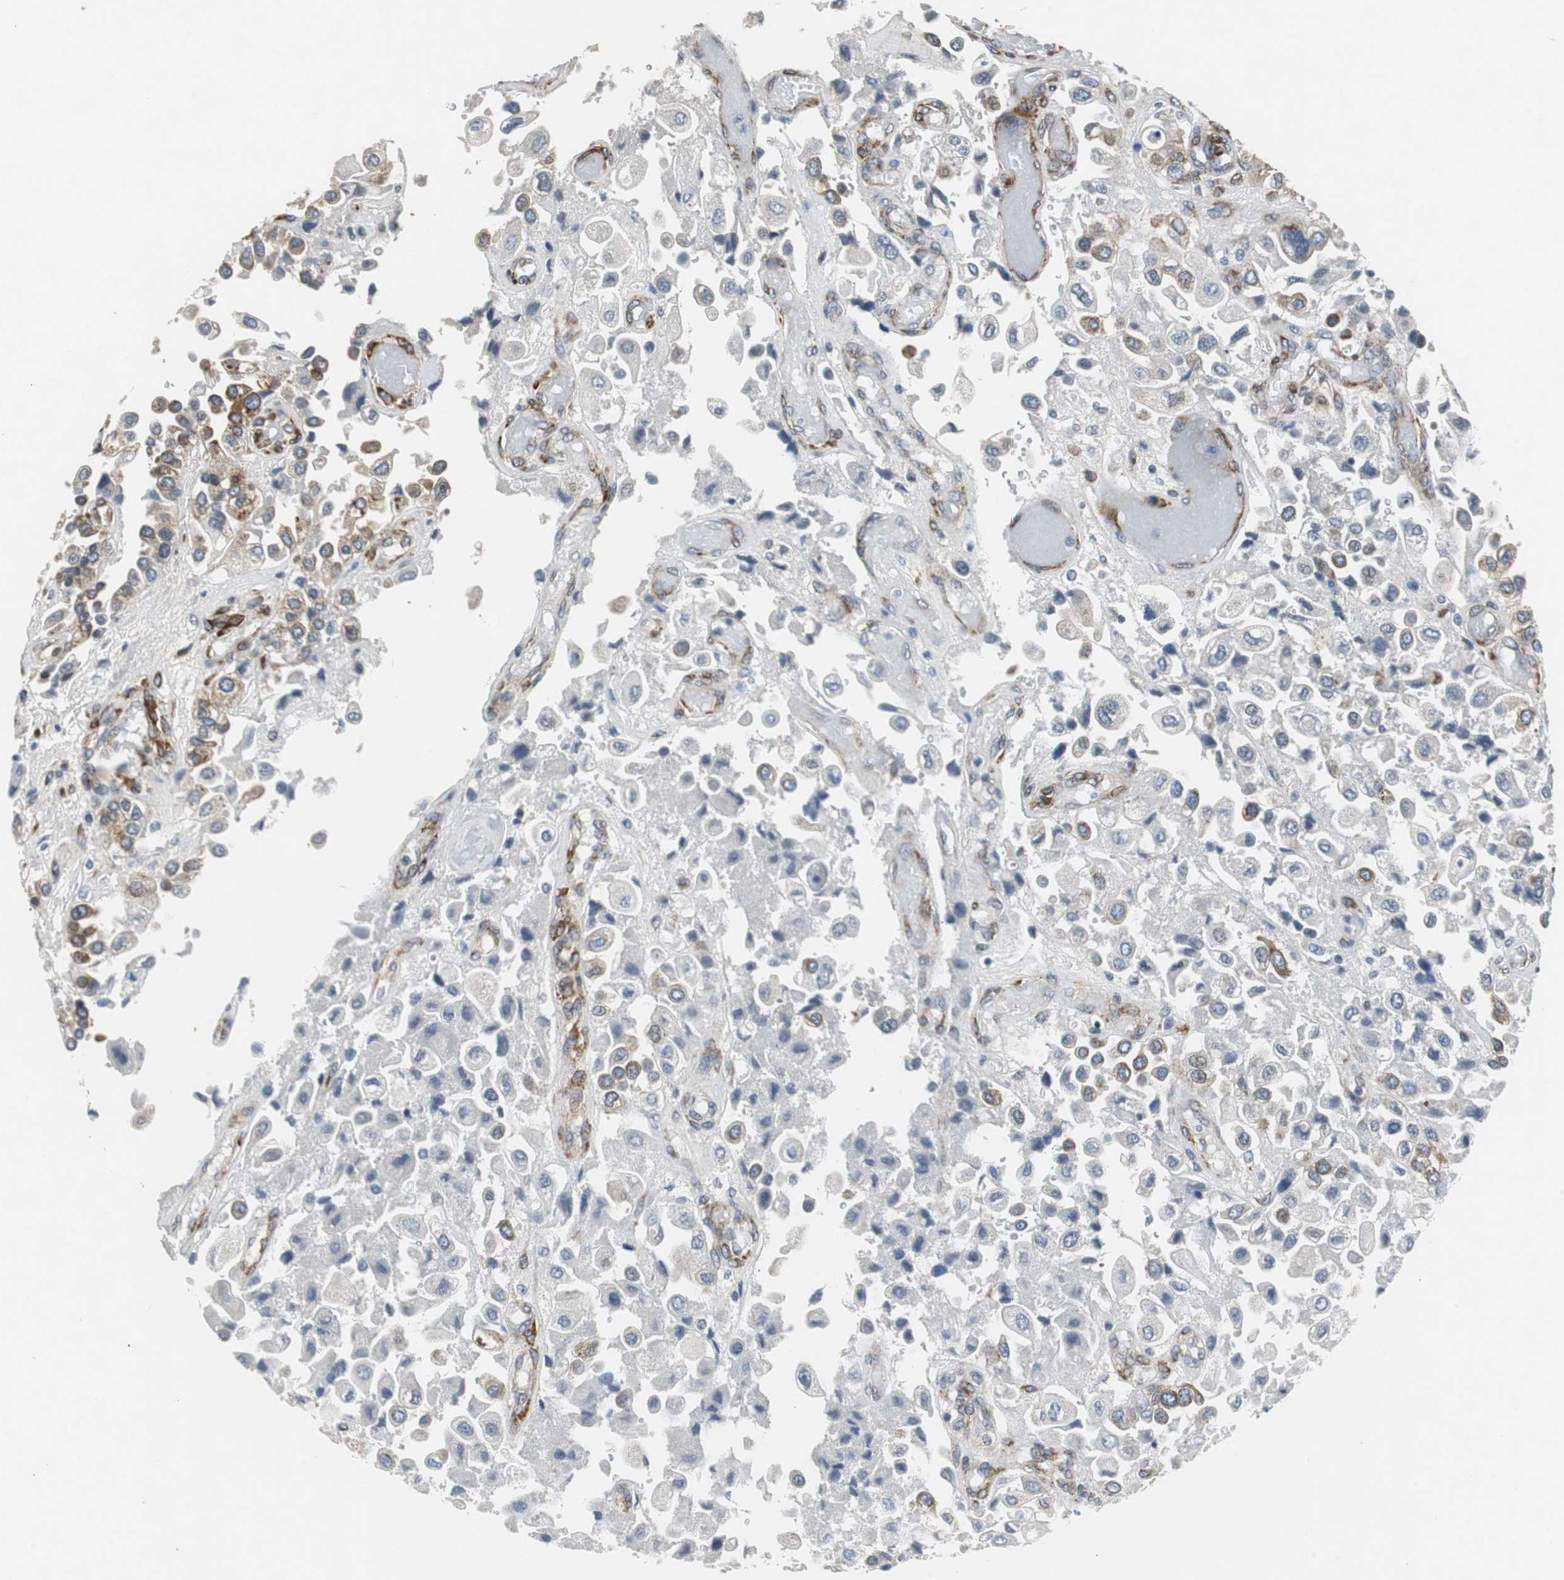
{"staining": {"intensity": "moderate", "quantity": "<25%", "location": "cytoplasmic/membranous"}, "tissue": "urothelial cancer", "cell_type": "Tumor cells", "image_type": "cancer", "snomed": [{"axis": "morphology", "description": "Urothelial carcinoma, High grade"}, {"axis": "topography", "description": "Urinary bladder"}], "caption": "Immunohistochemical staining of human urothelial cancer exhibits moderate cytoplasmic/membranous protein expression in approximately <25% of tumor cells.", "gene": "ISCU", "patient": {"sex": "female", "age": 64}}